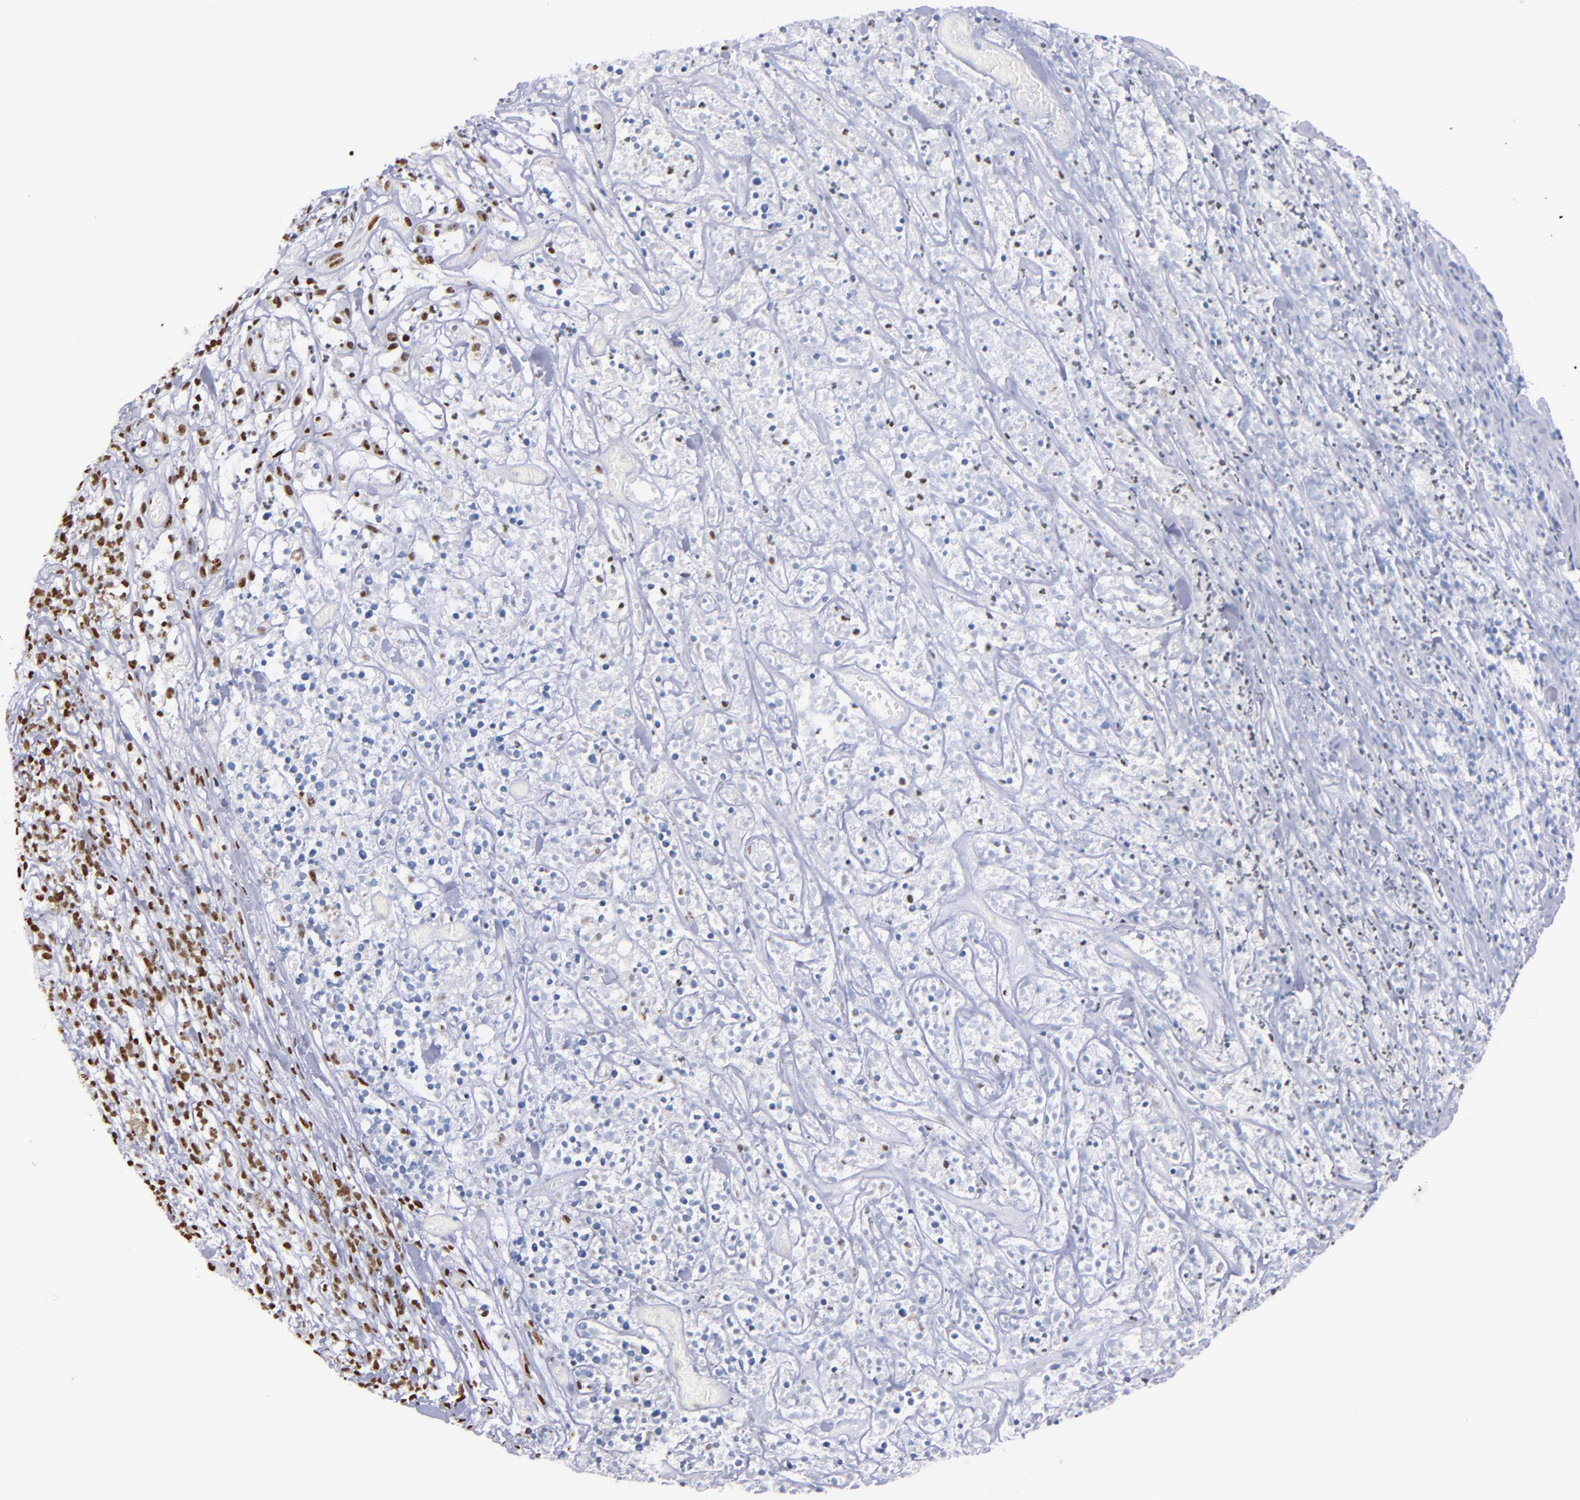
{"staining": {"intensity": "moderate", "quantity": ">75%", "location": "nuclear"}, "tissue": "lymphoma", "cell_type": "Tumor cells", "image_type": "cancer", "snomed": [{"axis": "morphology", "description": "Malignant lymphoma, non-Hodgkin's type, High grade"}, {"axis": "topography", "description": "Lymph node"}], "caption": "High-magnification brightfield microscopy of lymphoma stained with DAB (brown) and counterstained with hematoxylin (blue). tumor cells exhibit moderate nuclear staining is appreciated in about>75% of cells.", "gene": "IFI16", "patient": {"sex": "female", "age": 73}}